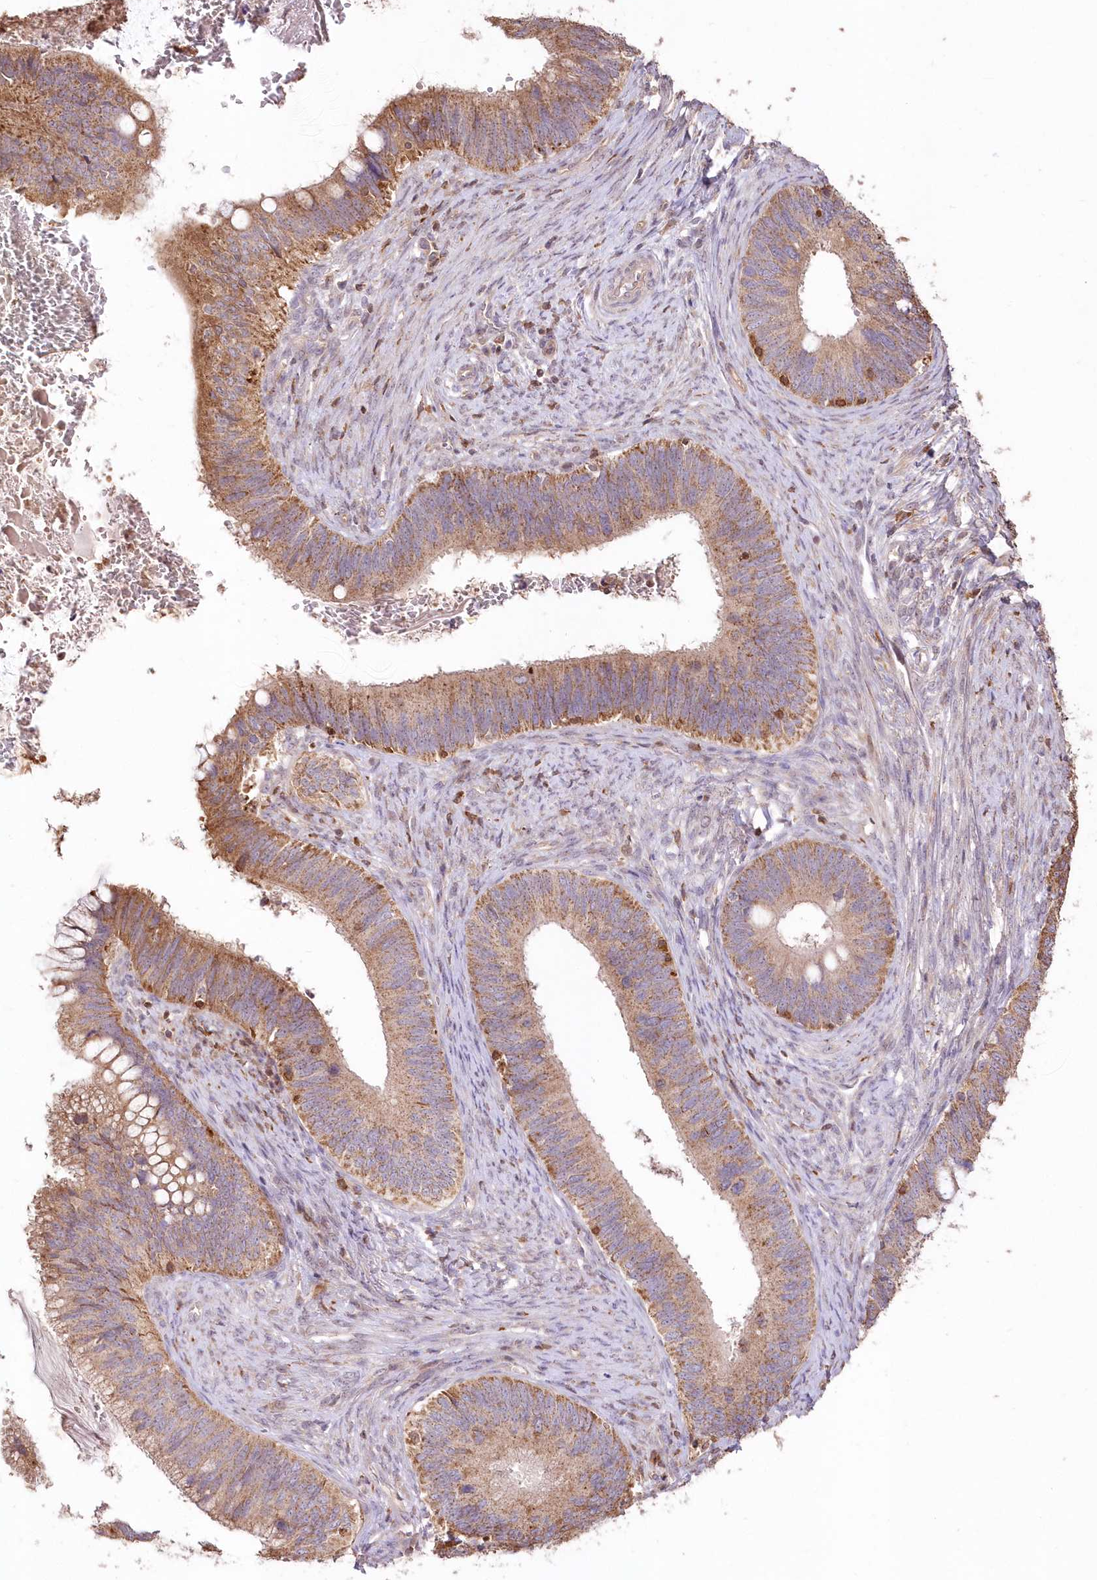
{"staining": {"intensity": "moderate", "quantity": ">75%", "location": "cytoplasmic/membranous"}, "tissue": "cervical cancer", "cell_type": "Tumor cells", "image_type": "cancer", "snomed": [{"axis": "morphology", "description": "Adenocarcinoma, NOS"}, {"axis": "topography", "description": "Cervix"}], "caption": "The histopathology image demonstrates immunohistochemical staining of cervical adenocarcinoma. There is moderate cytoplasmic/membranous expression is seen in about >75% of tumor cells. (Stains: DAB in brown, nuclei in blue, Microscopy: brightfield microscopy at high magnification).", "gene": "STK17B", "patient": {"sex": "female", "age": 42}}